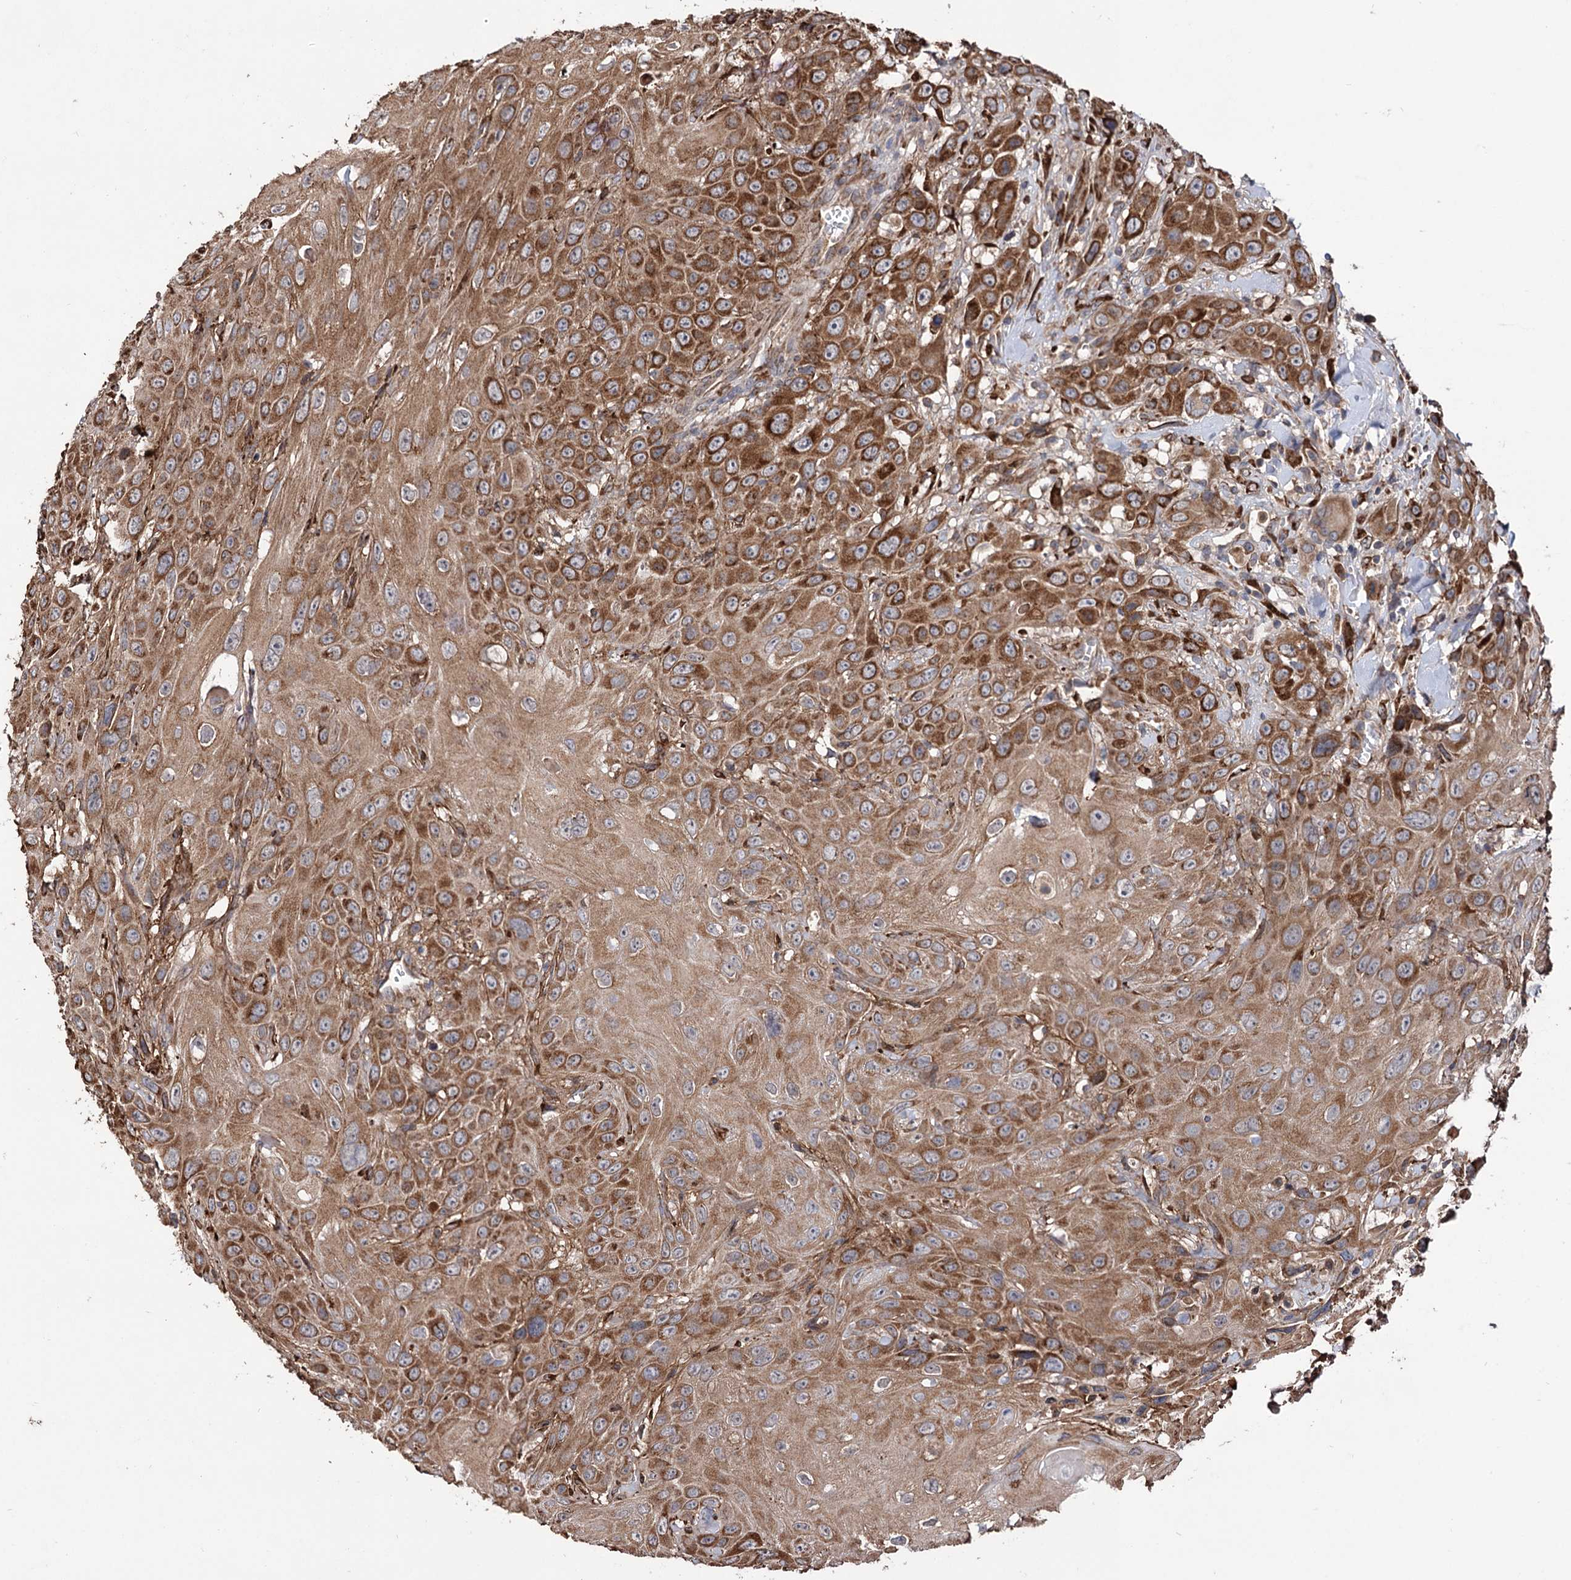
{"staining": {"intensity": "moderate", "quantity": ">75%", "location": "cytoplasmic/membranous"}, "tissue": "head and neck cancer", "cell_type": "Tumor cells", "image_type": "cancer", "snomed": [{"axis": "morphology", "description": "Squamous cell carcinoma, NOS"}, {"axis": "topography", "description": "Head-Neck"}], "caption": "A brown stain shows moderate cytoplasmic/membranous staining of a protein in human head and neck squamous cell carcinoma tumor cells.", "gene": "CDAN1", "patient": {"sex": "male", "age": 81}}